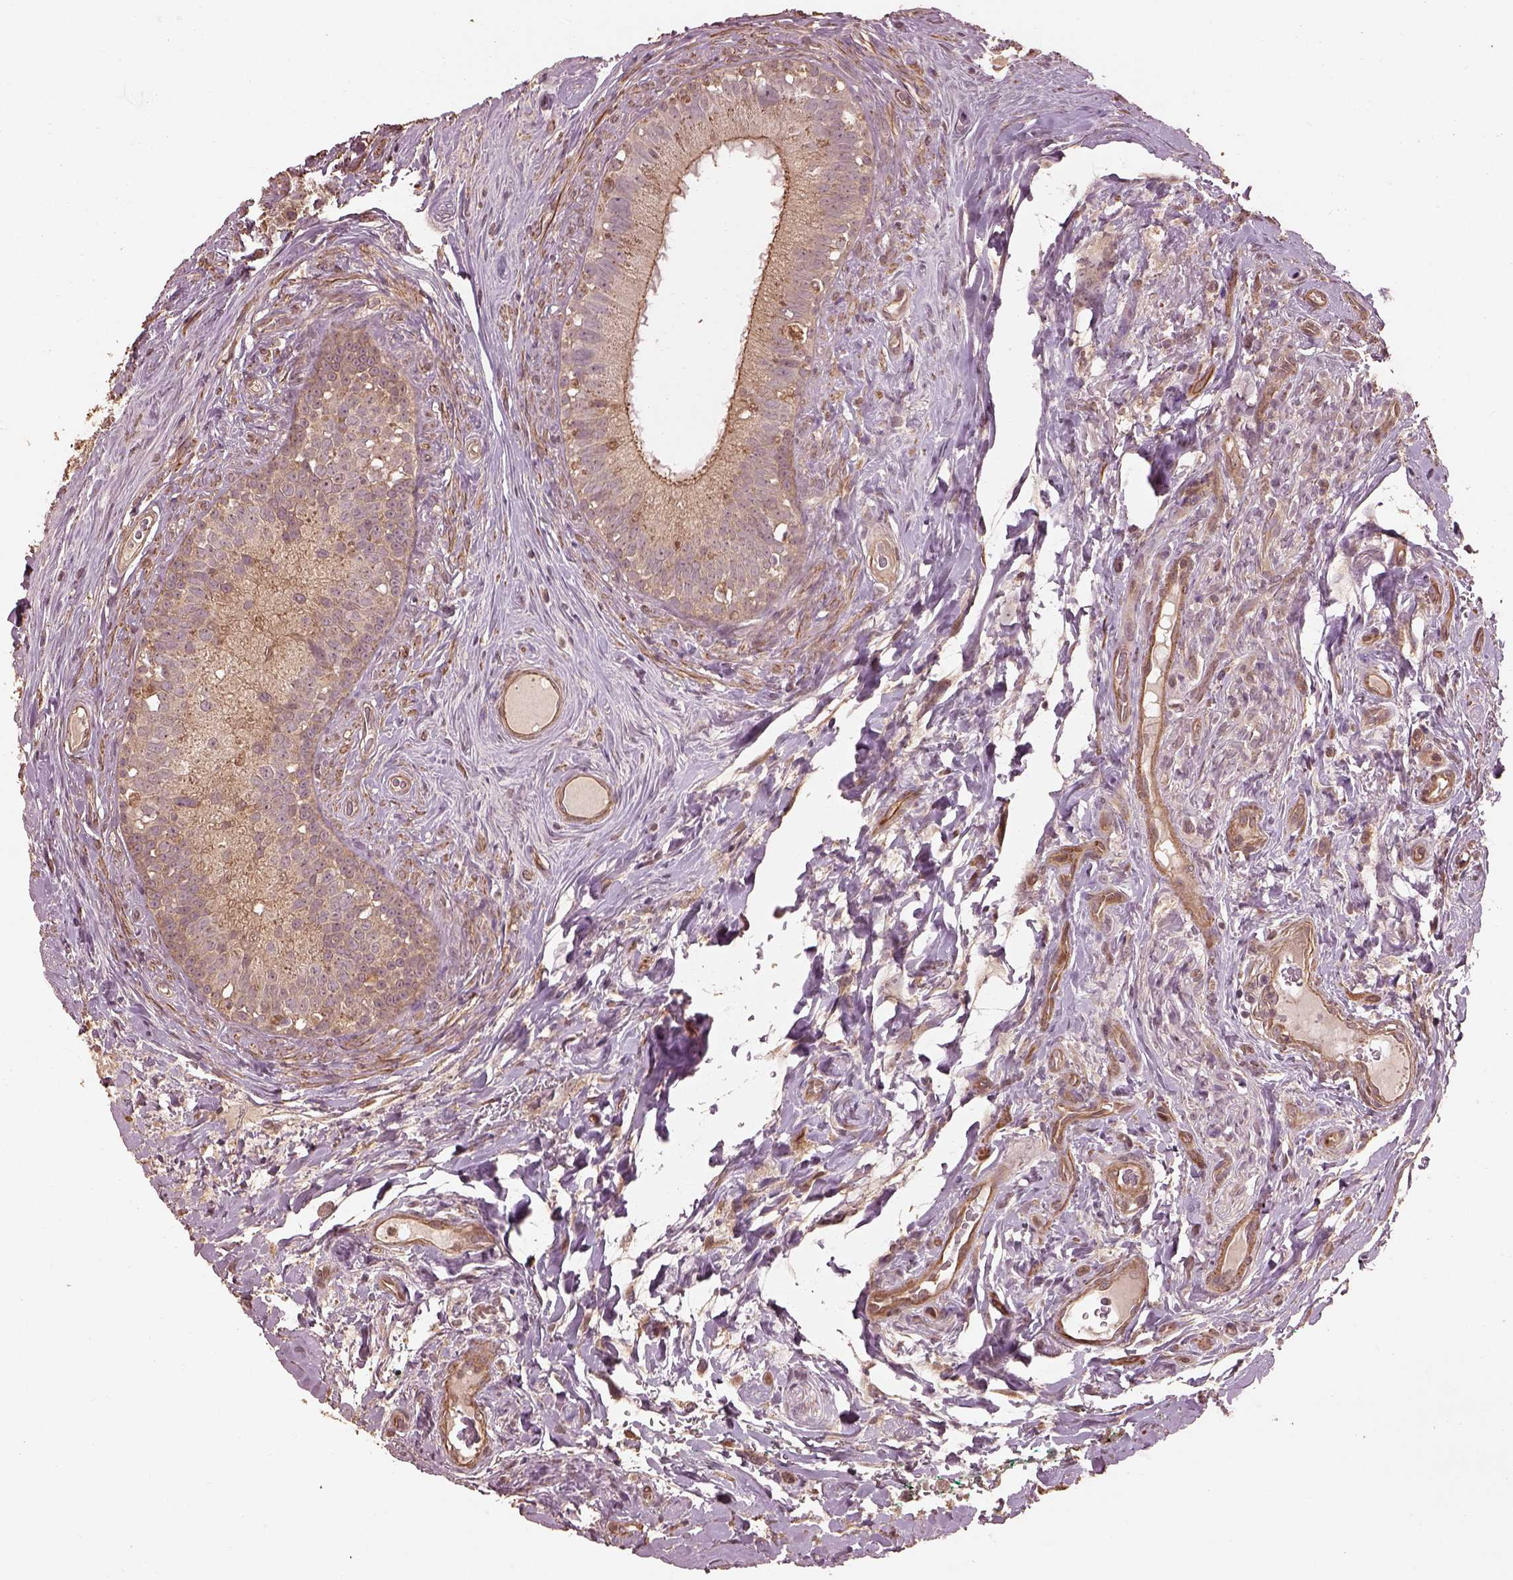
{"staining": {"intensity": "moderate", "quantity": "25%-75%", "location": "cytoplasmic/membranous"}, "tissue": "epididymis", "cell_type": "Glandular cells", "image_type": "normal", "snomed": [{"axis": "morphology", "description": "Normal tissue, NOS"}, {"axis": "topography", "description": "Epididymis"}], "caption": "Benign epididymis exhibits moderate cytoplasmic/membranous expression in about 25%-75% of glandular cells, visualized by immunohistochemistry.", "gene": "METTL4", "patient": {"sex": "male", "age": 59}}